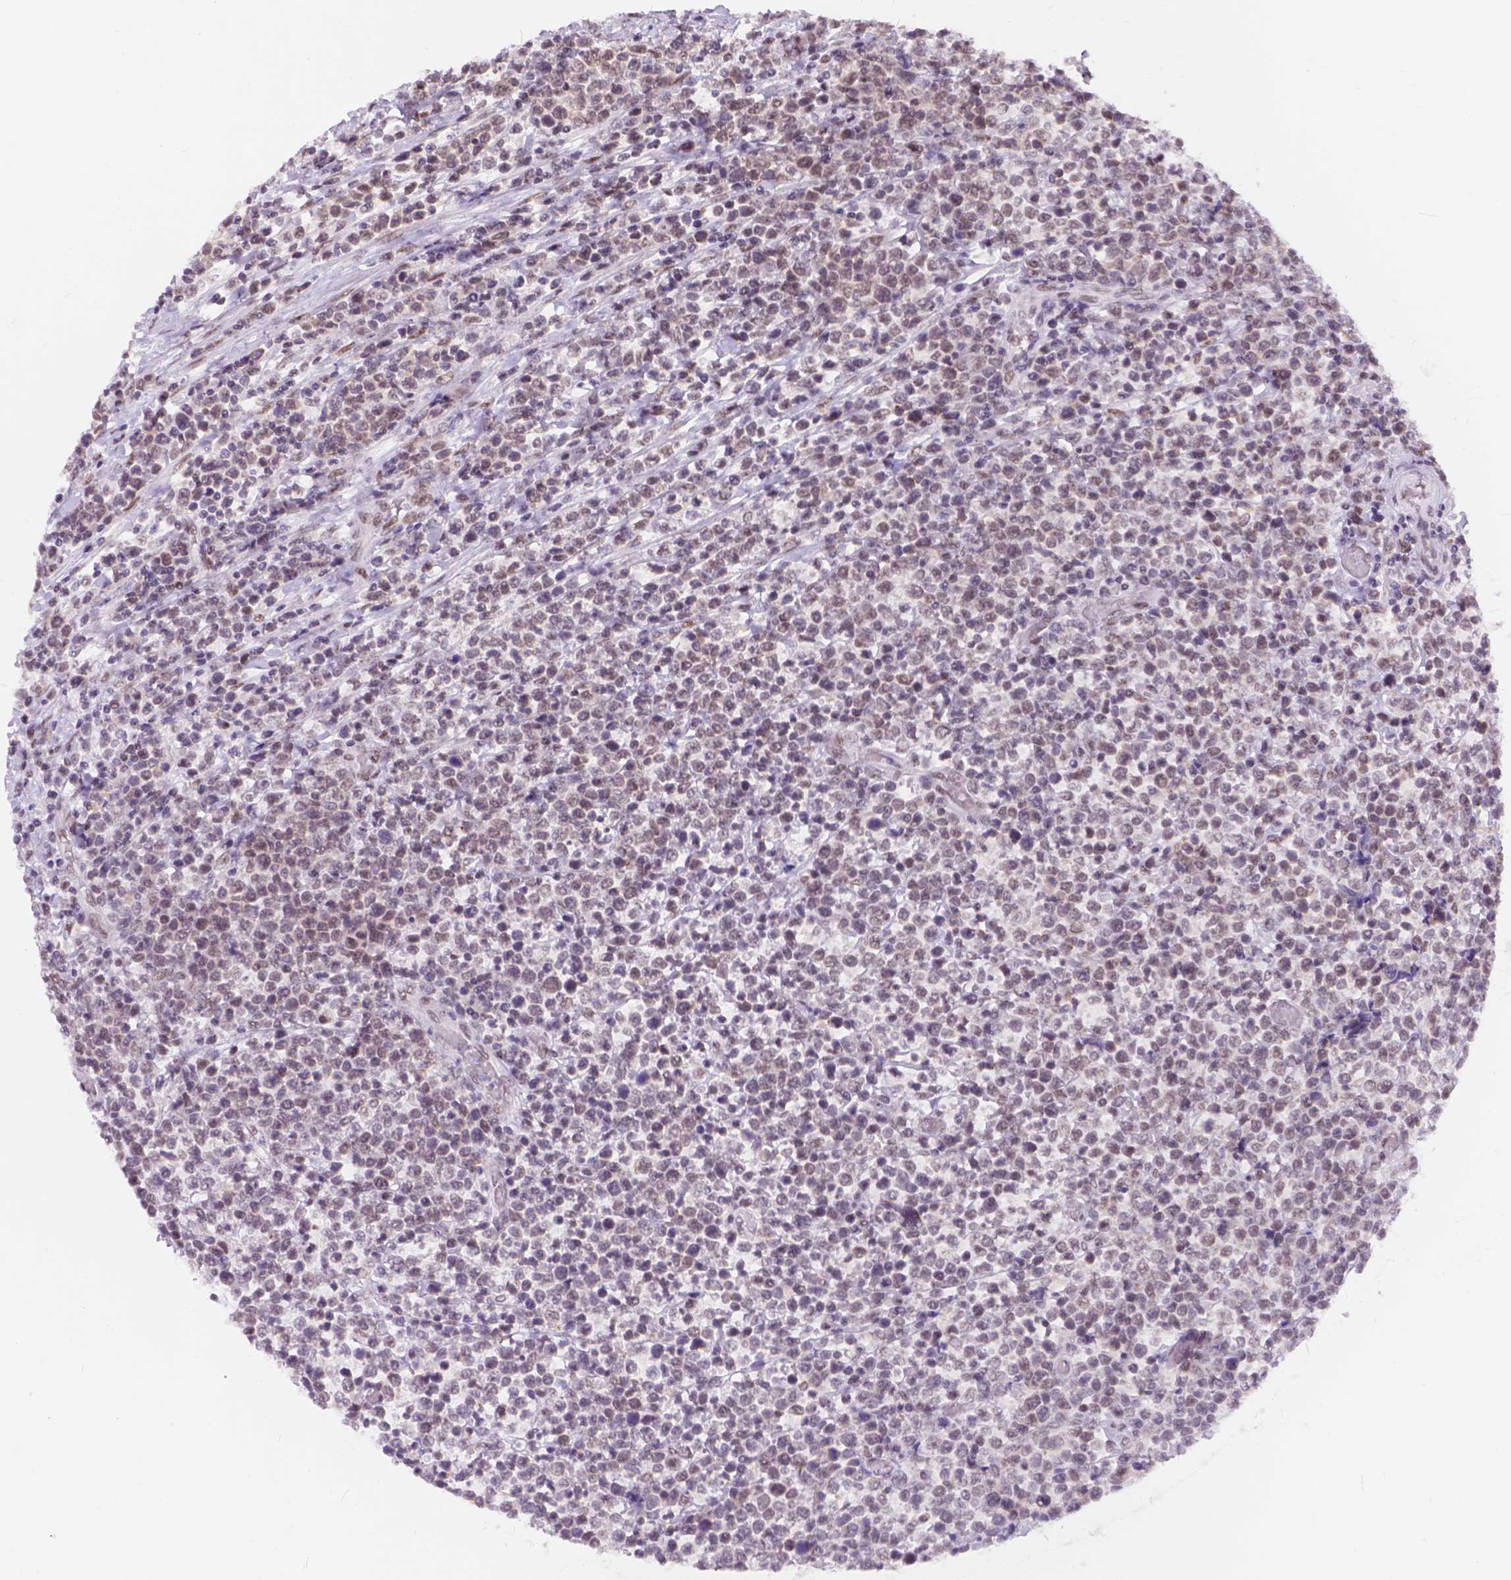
{"staining": {"intensity": "weak", "quantity": ">75%", "location": "nuclear"}, "tissue": "lymphoma", "cell_type": "Tumor cells", "image_type": "cancer", "snomed": [{"axis": "morphology", "description": "Malignant lymphoma, non-Hodgkin's type, High grade"}, {"axis": "topography", "description": "Soft tissue"}], "caption": "A micrograph of human lymphoma stained for a protein displays weak nuclear brown staining in tumor cells.", "gene": "FAM53A", "patient": {"sex": "female", "age": 56}}